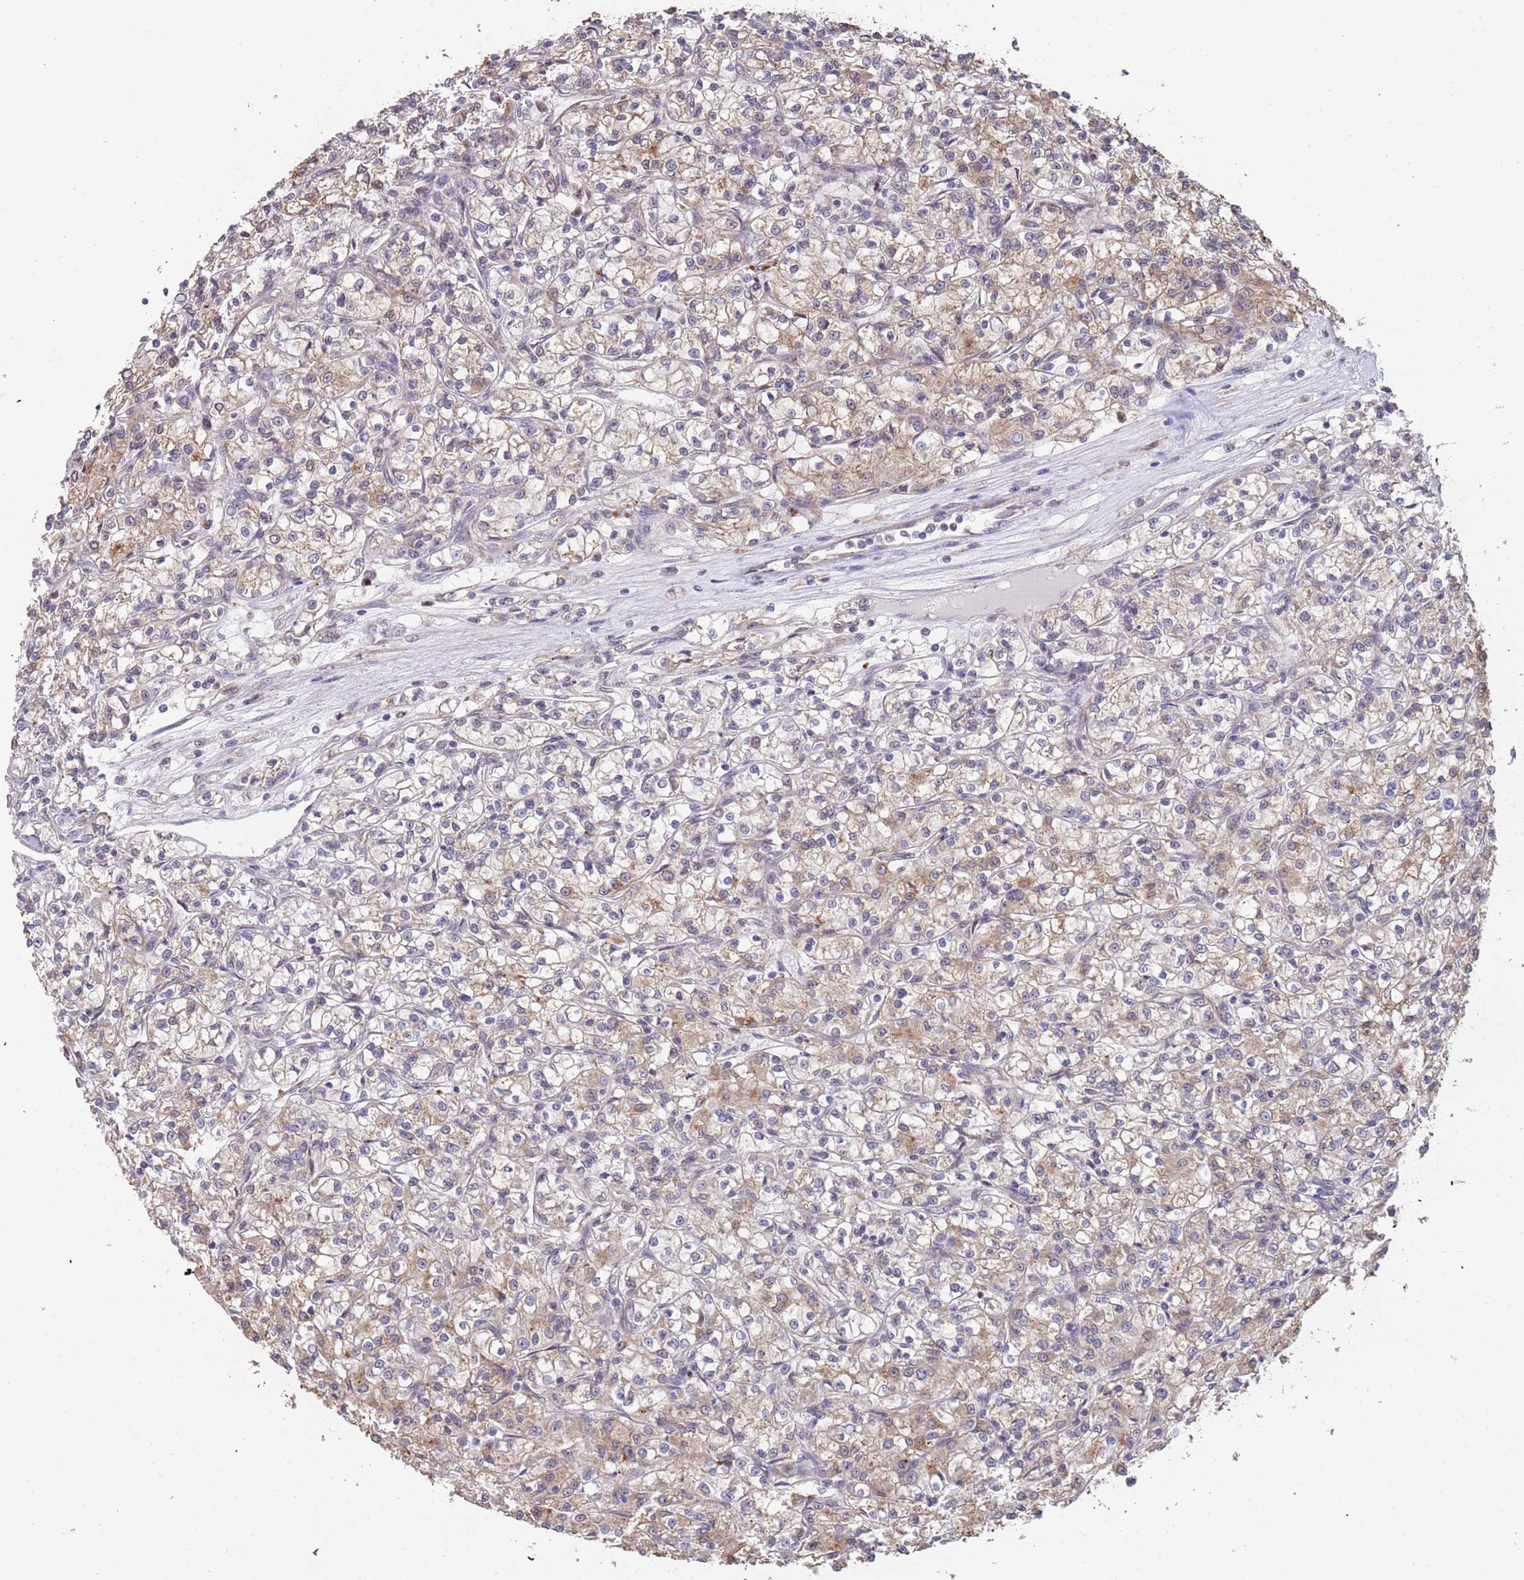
{"staining": {"intensity": "weak", "quantity": "25%-75%", "location": "cytoplasmic/membranous"}, "tissue": "renal cancer", "cell_type": "Tumor cells", "image_type": "cancer", "snomed": [{"axis": "morphology", "description": "Adenocarcinoma, NOS"}, {"axis": "topography", "description": "Kidney"}], "caption": "The immunohistochemical stain labels weak cytoplasmic/membranous positivity in tumor cells of adenocarcinoma (renal) tissue. (Brightfield microscopy of DAB IHC at high magnification).", "gene": "TMEM64", "patient": {"sex": "female", "age": 59}}